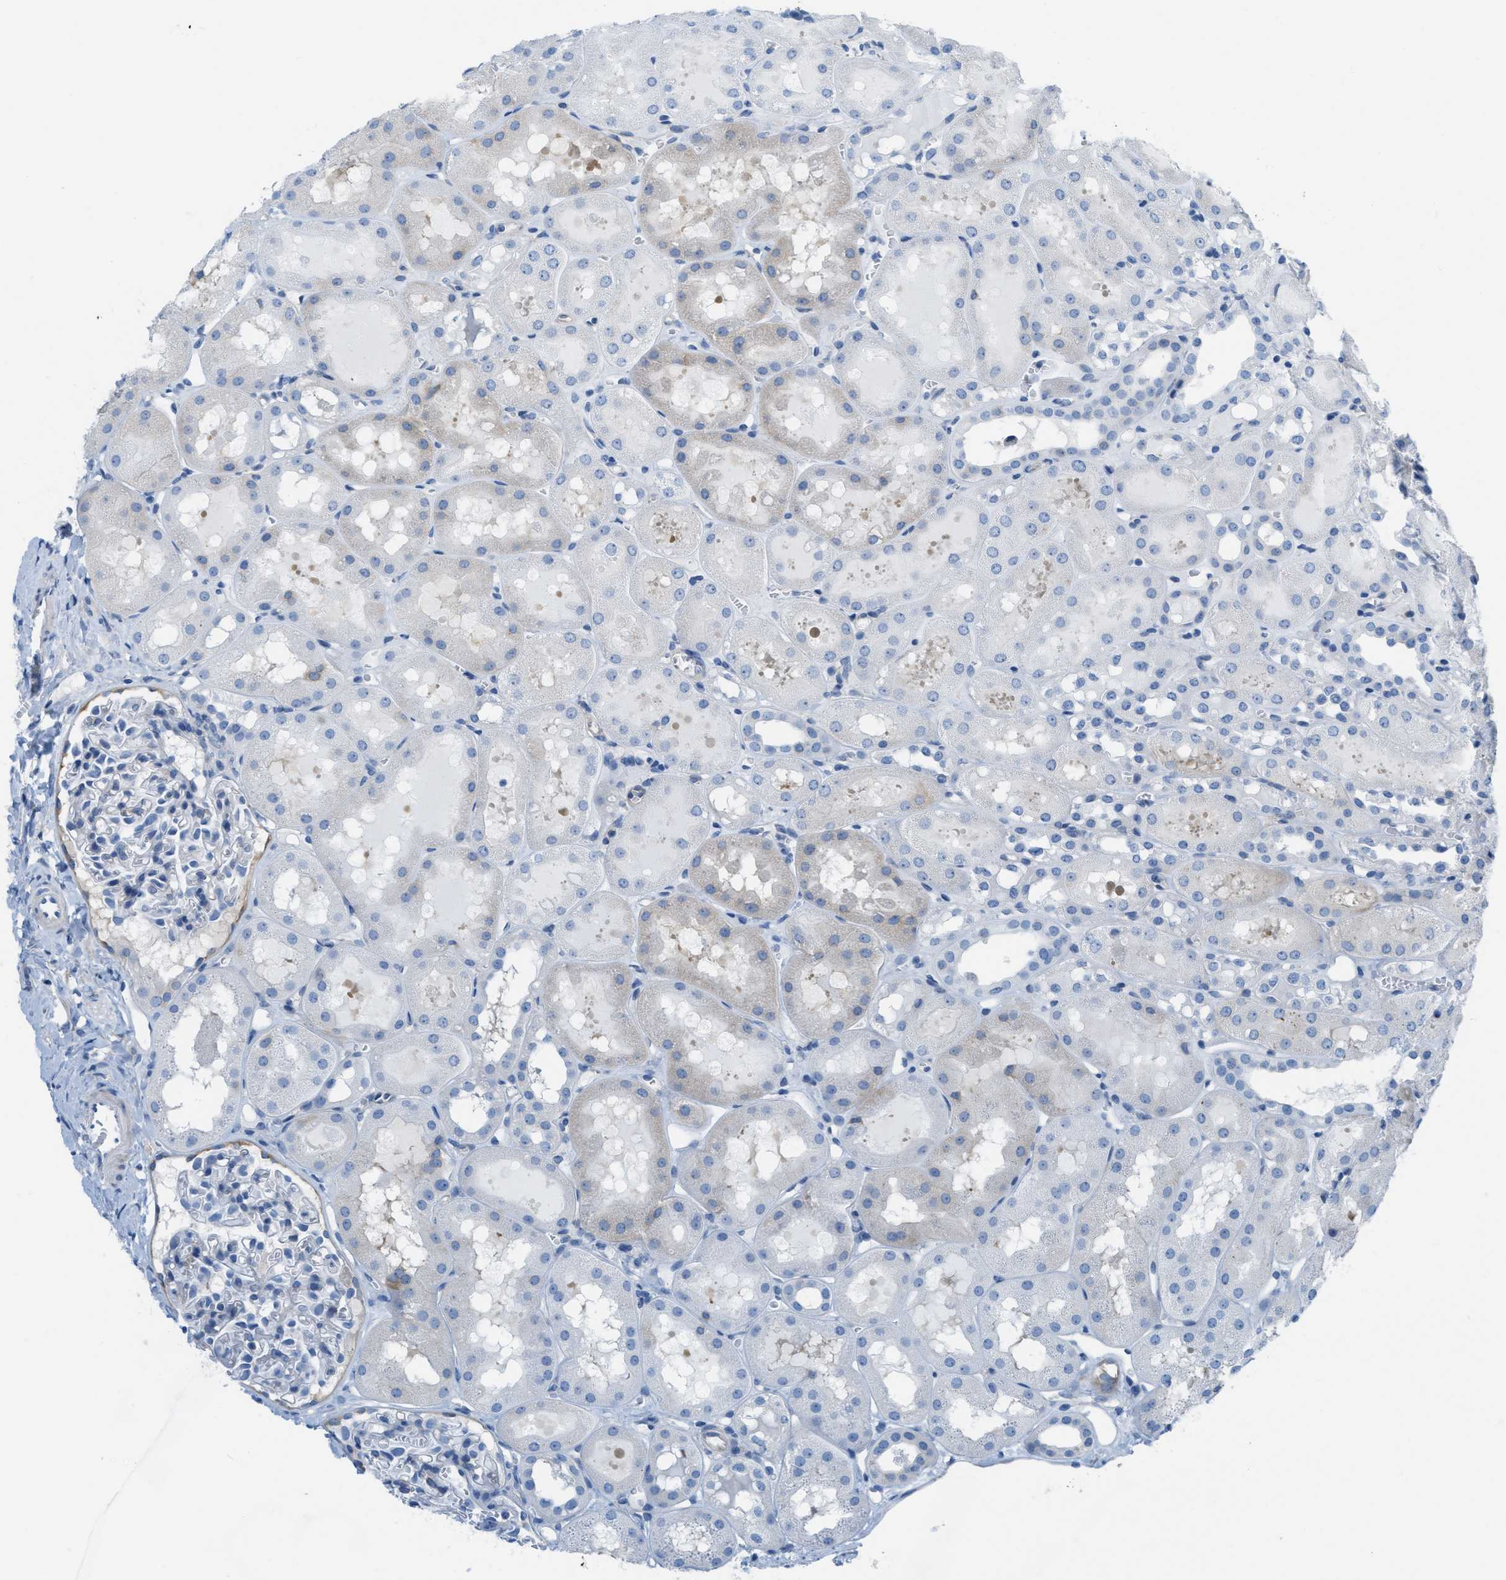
{"staining": {"intensity": "negative", "quantity": "none", "location": "none"}, "tissue": "kidney", "cell_type": "Cells in glomeruli", "image_type": "normal", "snomed": [{"axis": "morphology", "description": "Normal tissue, NOS"}, {"axis": "topography", "description": "Kidney"}, {"axis": "topography", "description": "Urinary bladder"}], "caption": "Kidney was stained to show a protein in brown. There is no significant positivity in cells in glomeruli. (Brightfield microscopy of DAB immunohistochemistry (IHC) at high magnification).", "gene": "ASGR1", "patient": {"sex": "male", "age": 16}}